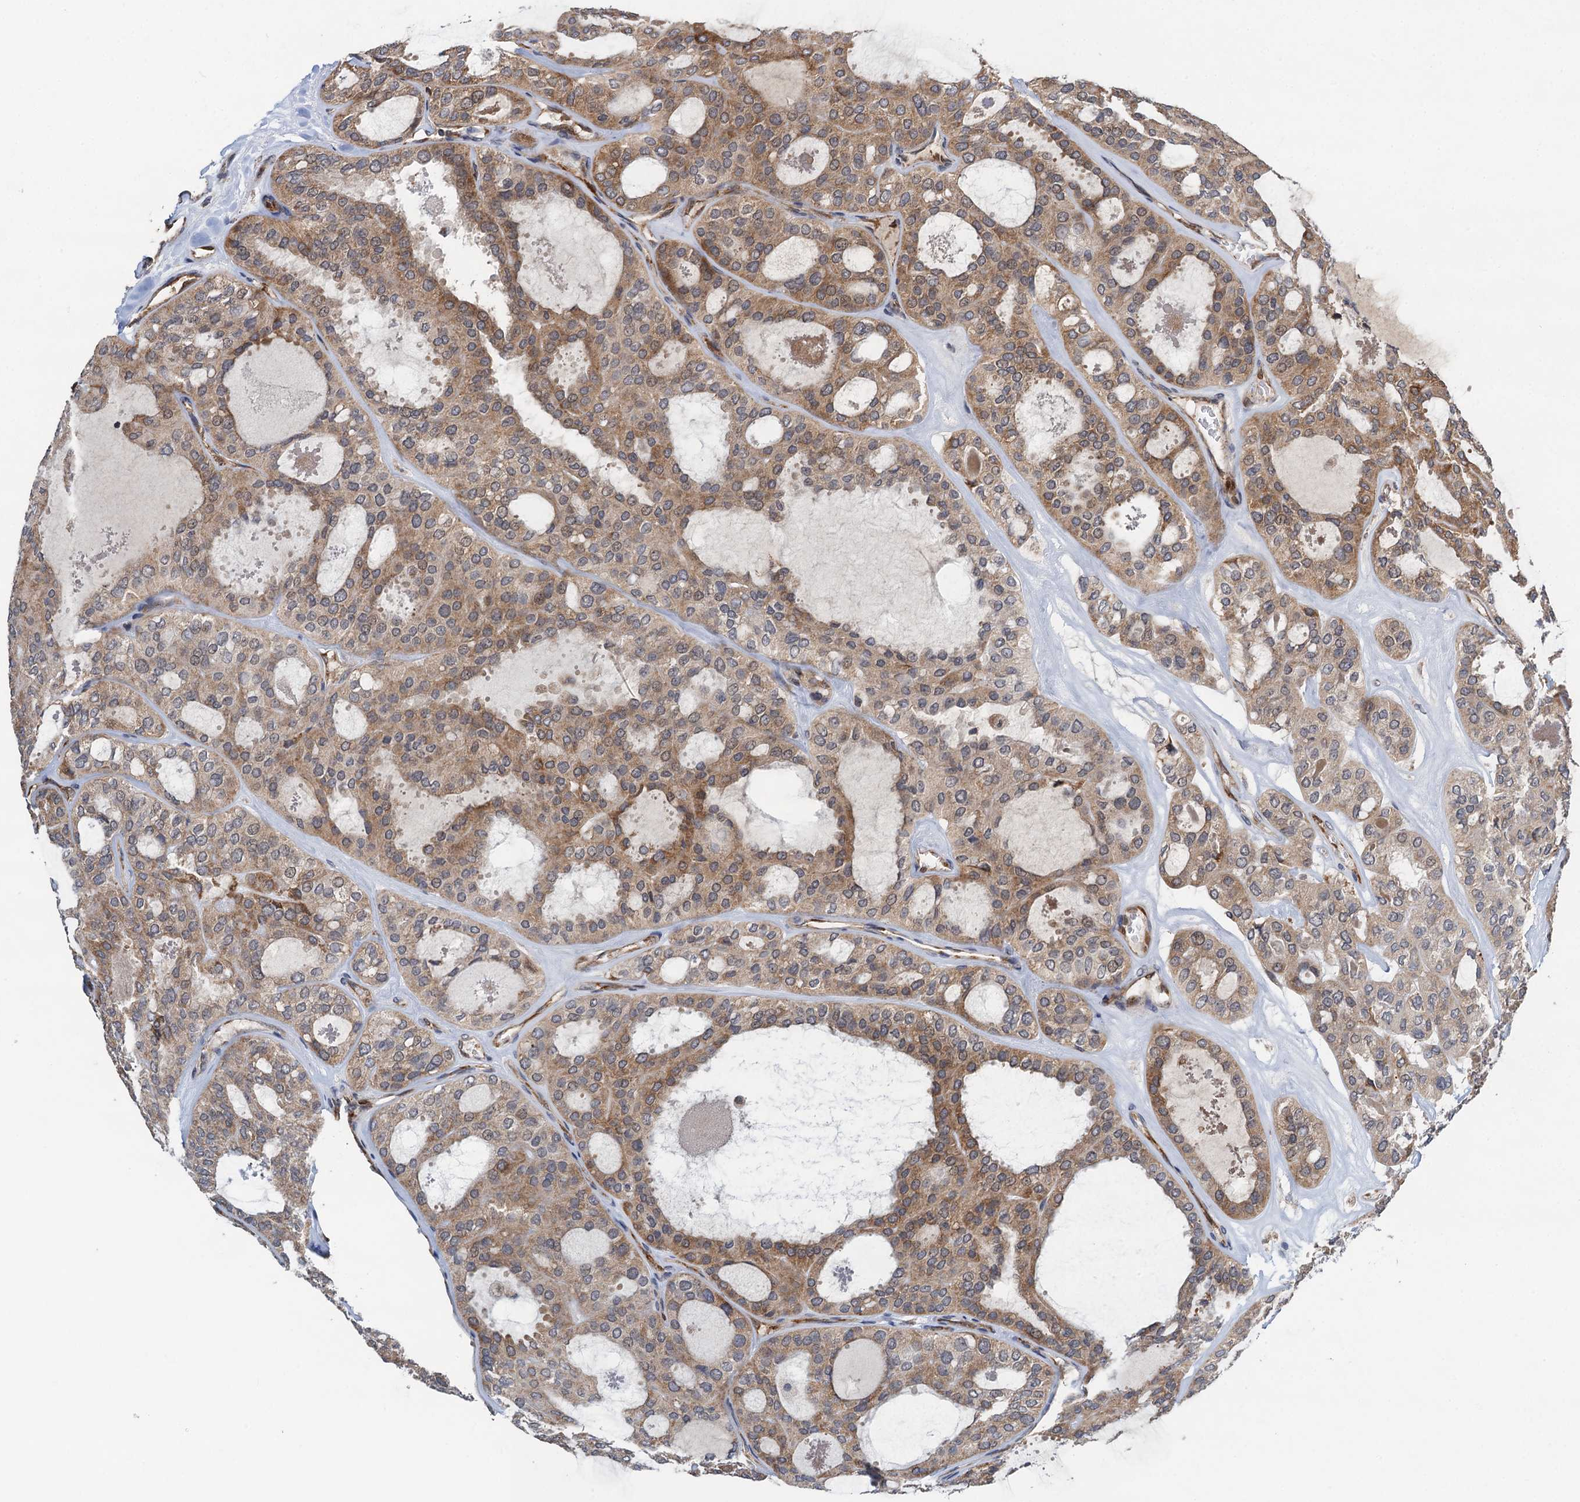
{"staining": {"intensity": "moderate", "quantity": ">75%", "location": "cytoplasmic/membranous"}, "tissue": "thyroid cancer", "cell_type": "Tumor cells", "image_type": "cancer", "snomed": [{"axis": "morphology", "description": "Follicular adenoma carcinoma, NOS"}, {"axis": "topography", "description": "Thyroid gland"}], "caption": "This is an image of immunohistochemistry (IHC) staining of thyroid cancer, which shows moderate staining in the cytoplasmic/membranous of tumor cells.", "gene": "CMPK2", "patient": {"sex": "male", "age": 75}}